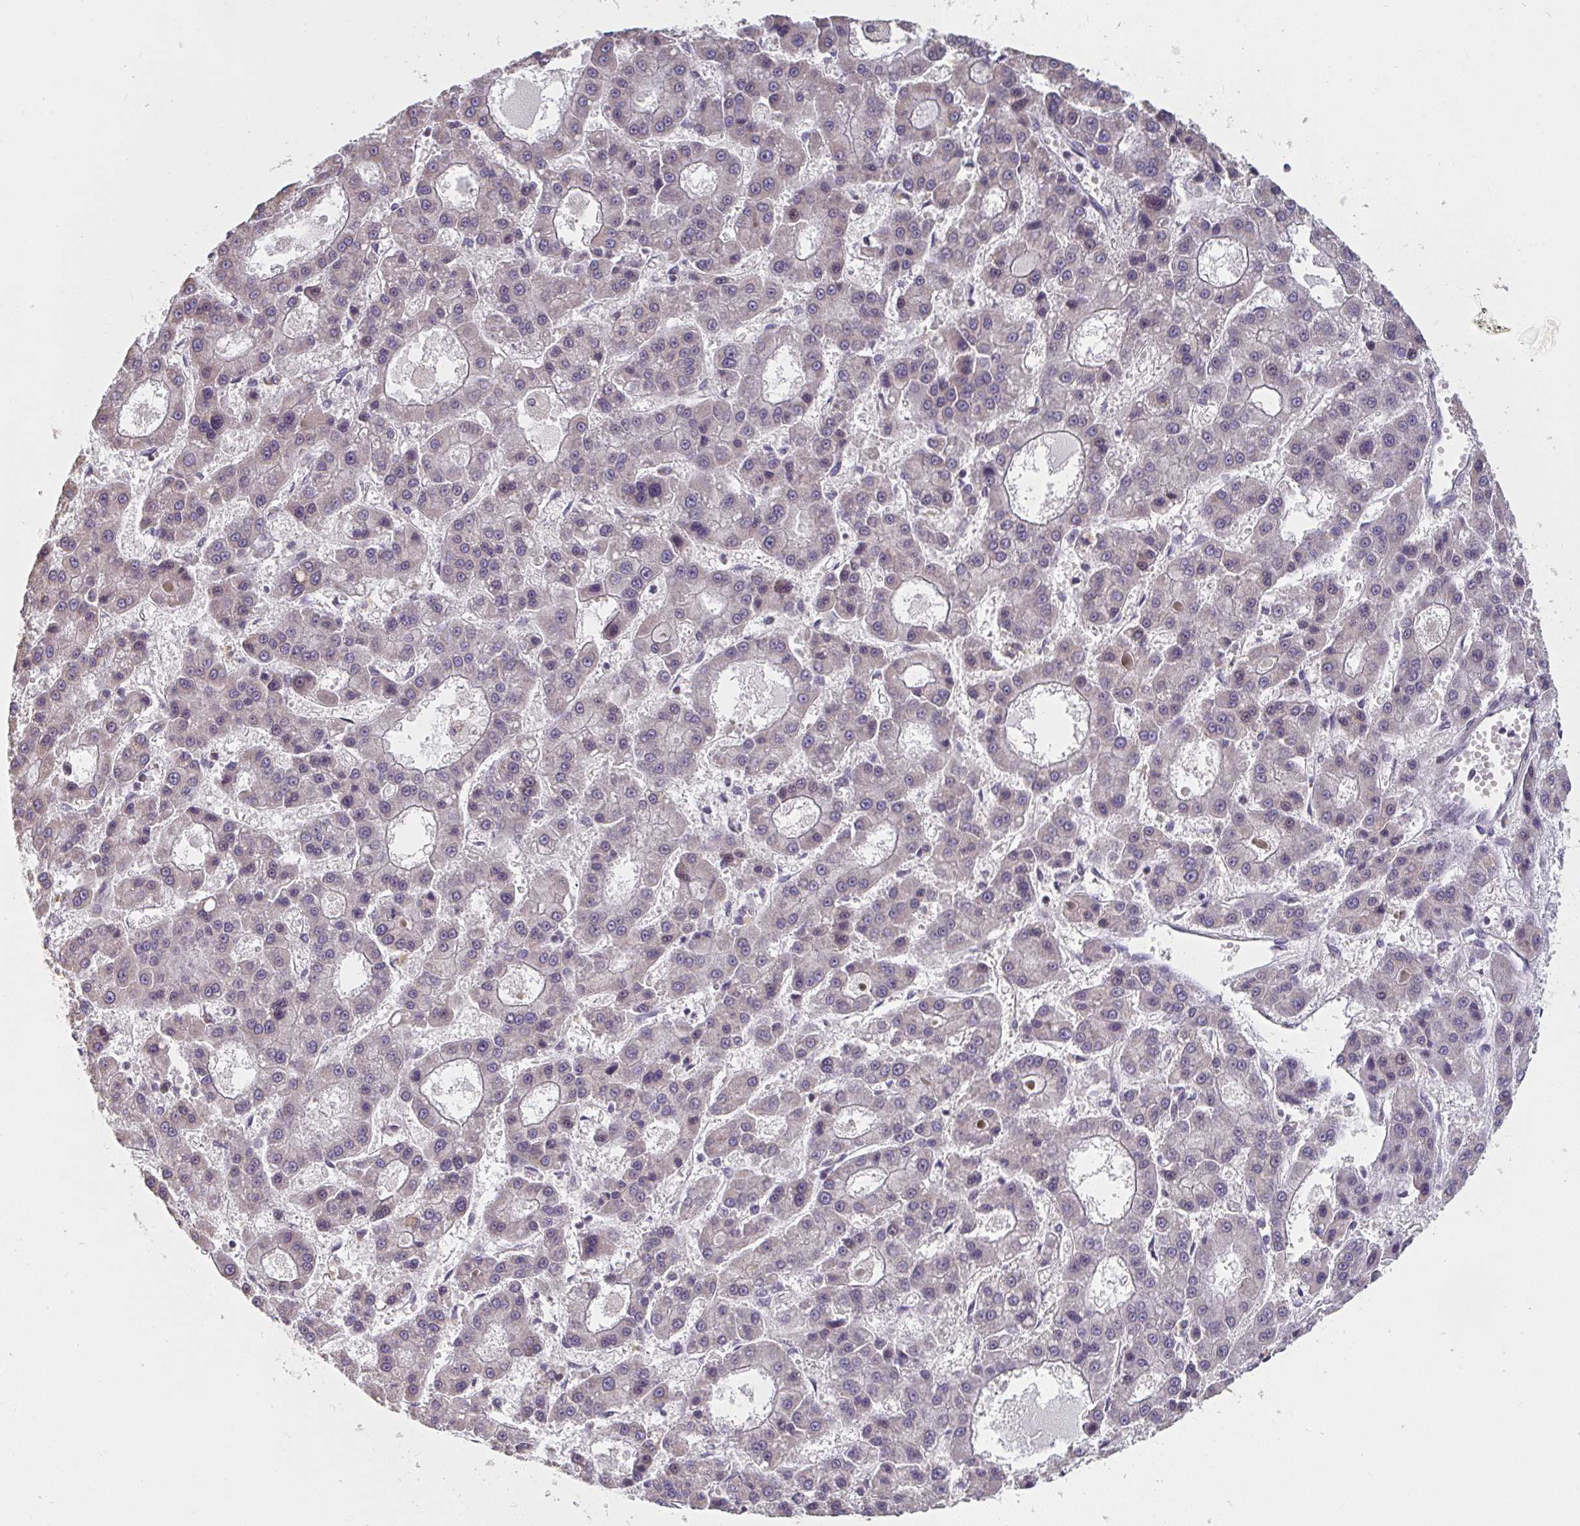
{"staining": {"intensity": "negative", "quantity": "none", "location": "none"}, "tissue": "liver cancer", "cell_type": "Tumor cells", "image_type": "cancer", "snomed": [{"axis": "morphology", "description": "Carcinoma, Hepatocellular, NOS"}, {"axis": "topography", "description": "Liver"}], "caption": "A histopathology image of liver cancer stained for a protein shows no brown staining in tumor cells.", "gene": "RANGRF", "patient": {"sex": "male", "age": 70}}